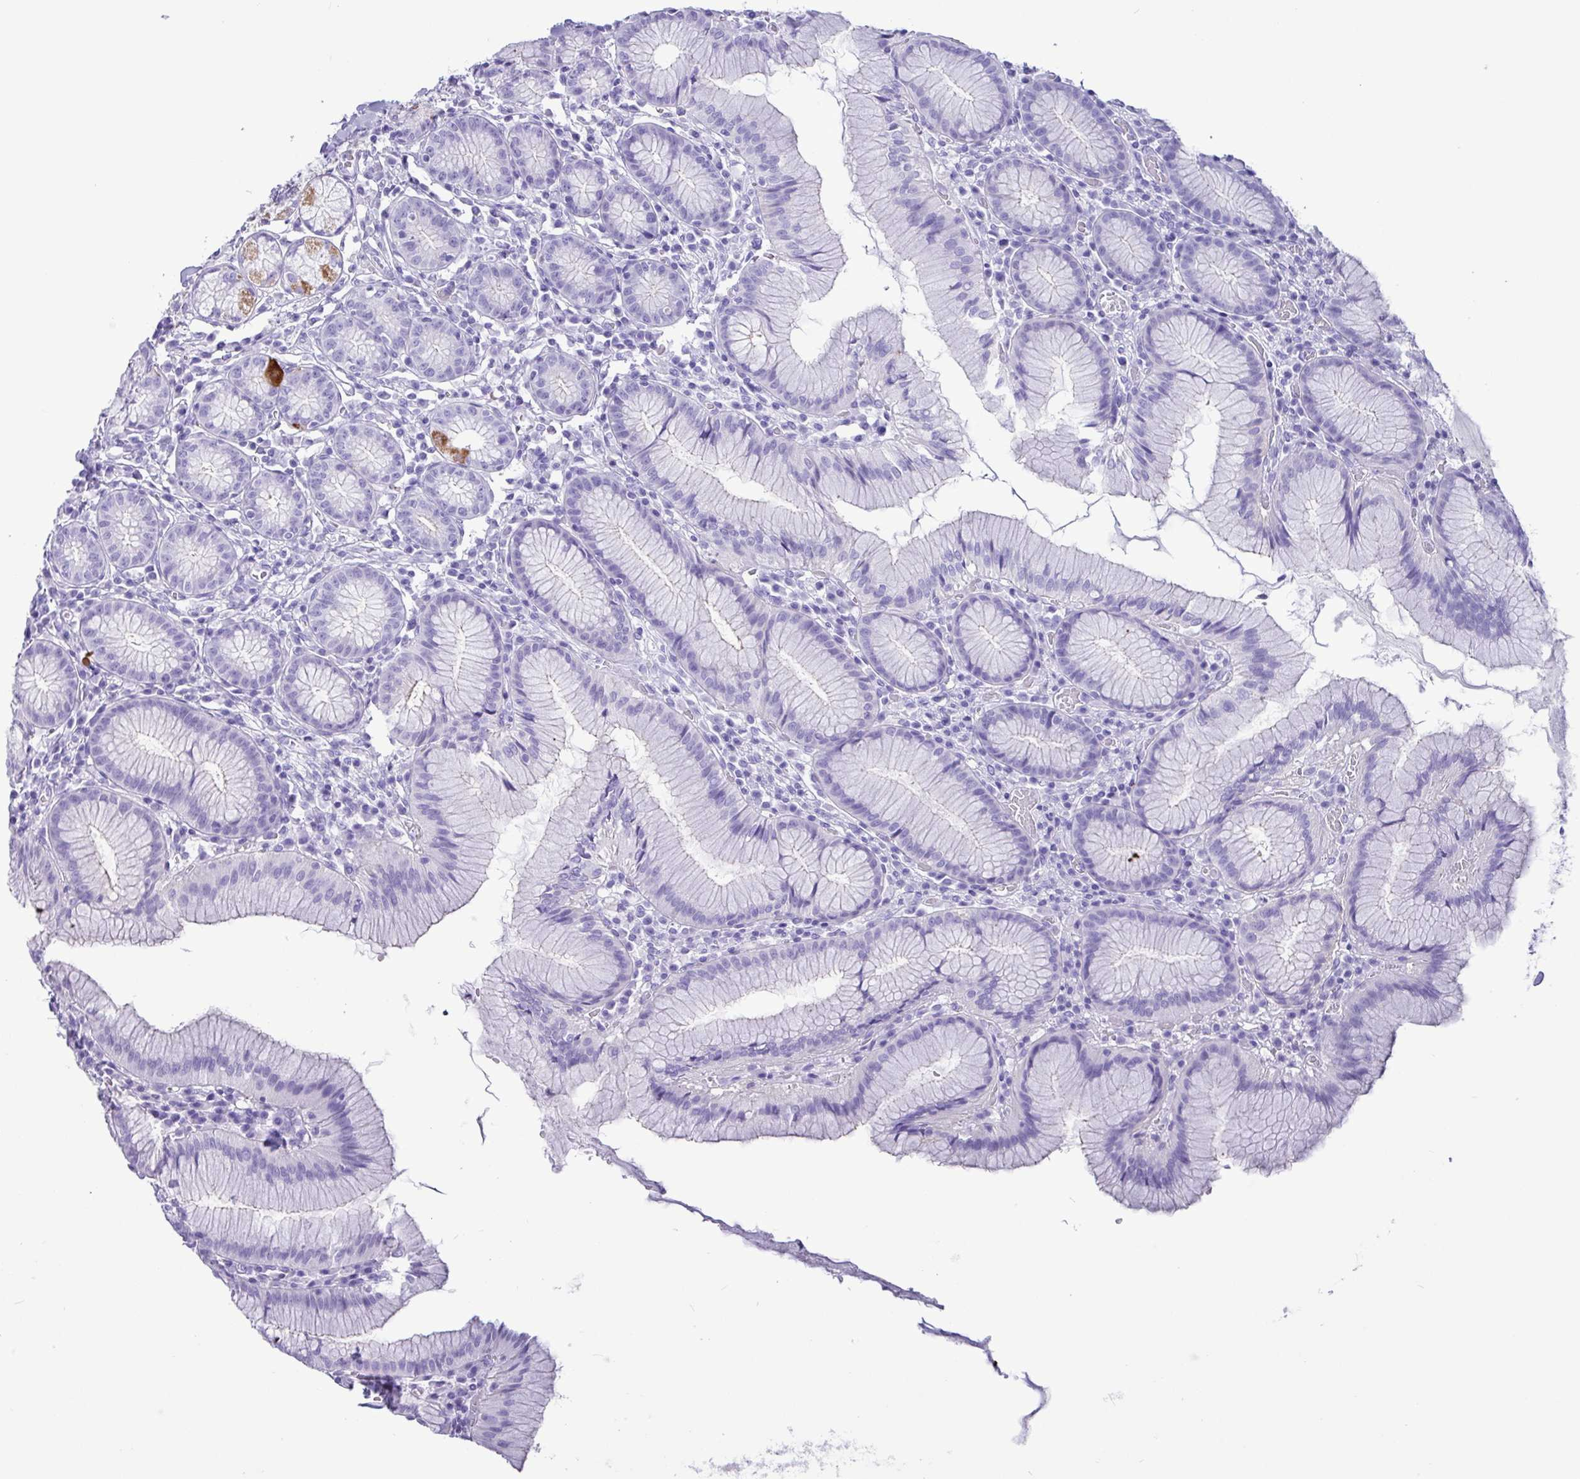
{"staining": {"intensity": "strong", "quantity": "25%-75%", "location": "cytoplasmic/membranous"}, "tissue": "stomach", "cell_type": "Glandular cells", "image_type": "normal", "snomed": [{"axis": "morphology", "description": "Normal tissue, NOS"}, {"axis": "topography", "description": "Stomach"}], "caption": "Immunohistochemical staining of unremarkable stomach reveals 25%-75% levels of strong cytoplasmic/membranous protein staining in approximately 25%-75% of glandular cells.", "gene": "CKMT2", "patient": {"sex": "male", "age": 55}}